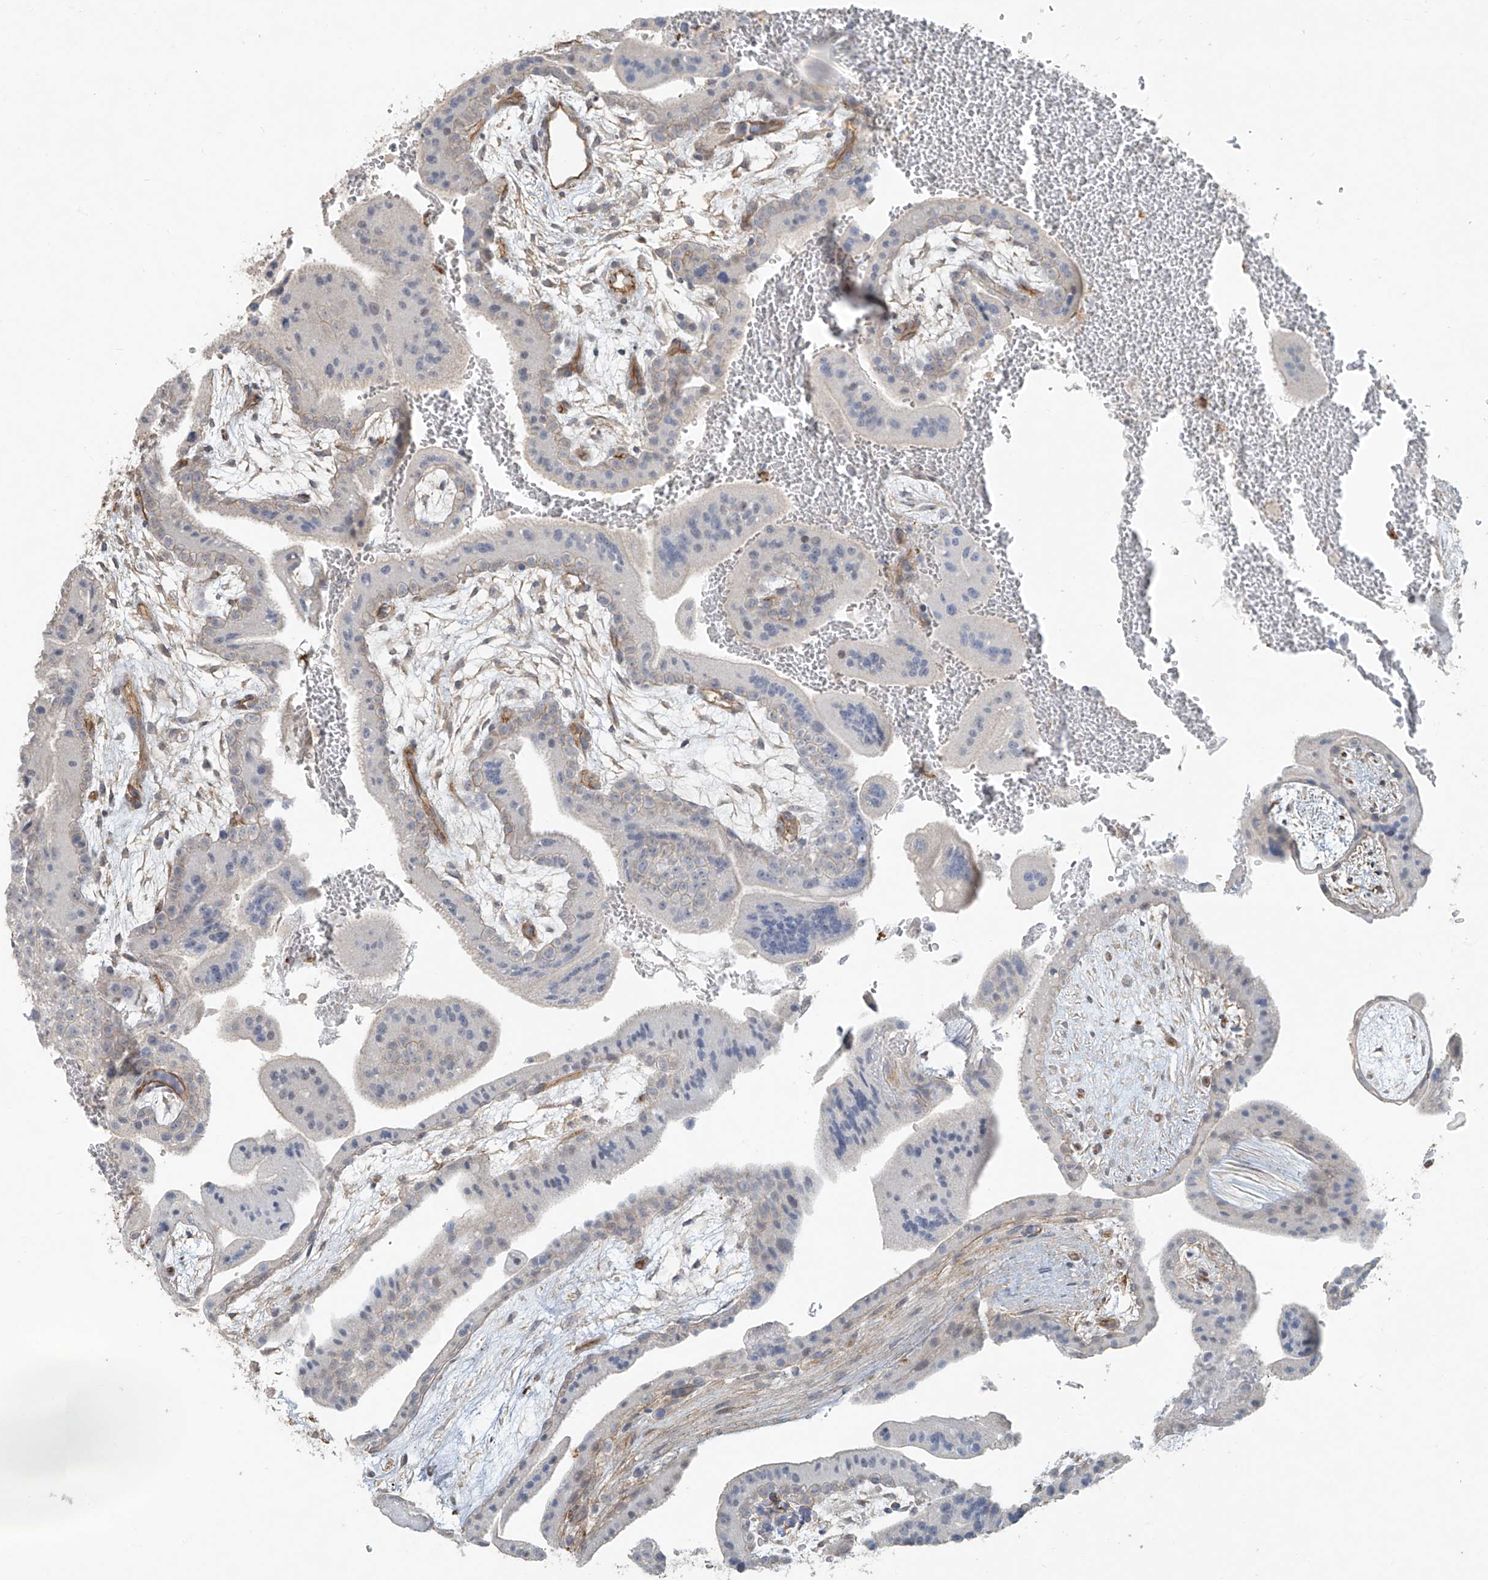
{"staining": {"intensity": "negative", "quantity": "none", "location": "none"}, "tissue": "placenta", "cell_type": "Trophoblastic cells", "image_type": "normal", "snomed": [{"axis": "morphology", "description": "Normal tissue, NOS"}, {"axis": "topography", "description": "Placenta"}], "caption": "IHC of normal human placenta reveals no positivity in trophoblastic cells. (Immunohistochemistry, brightfield microscopy, high magnification).", "gene": "TUBE1", "patient": {"sex": "female", "age": 35}}